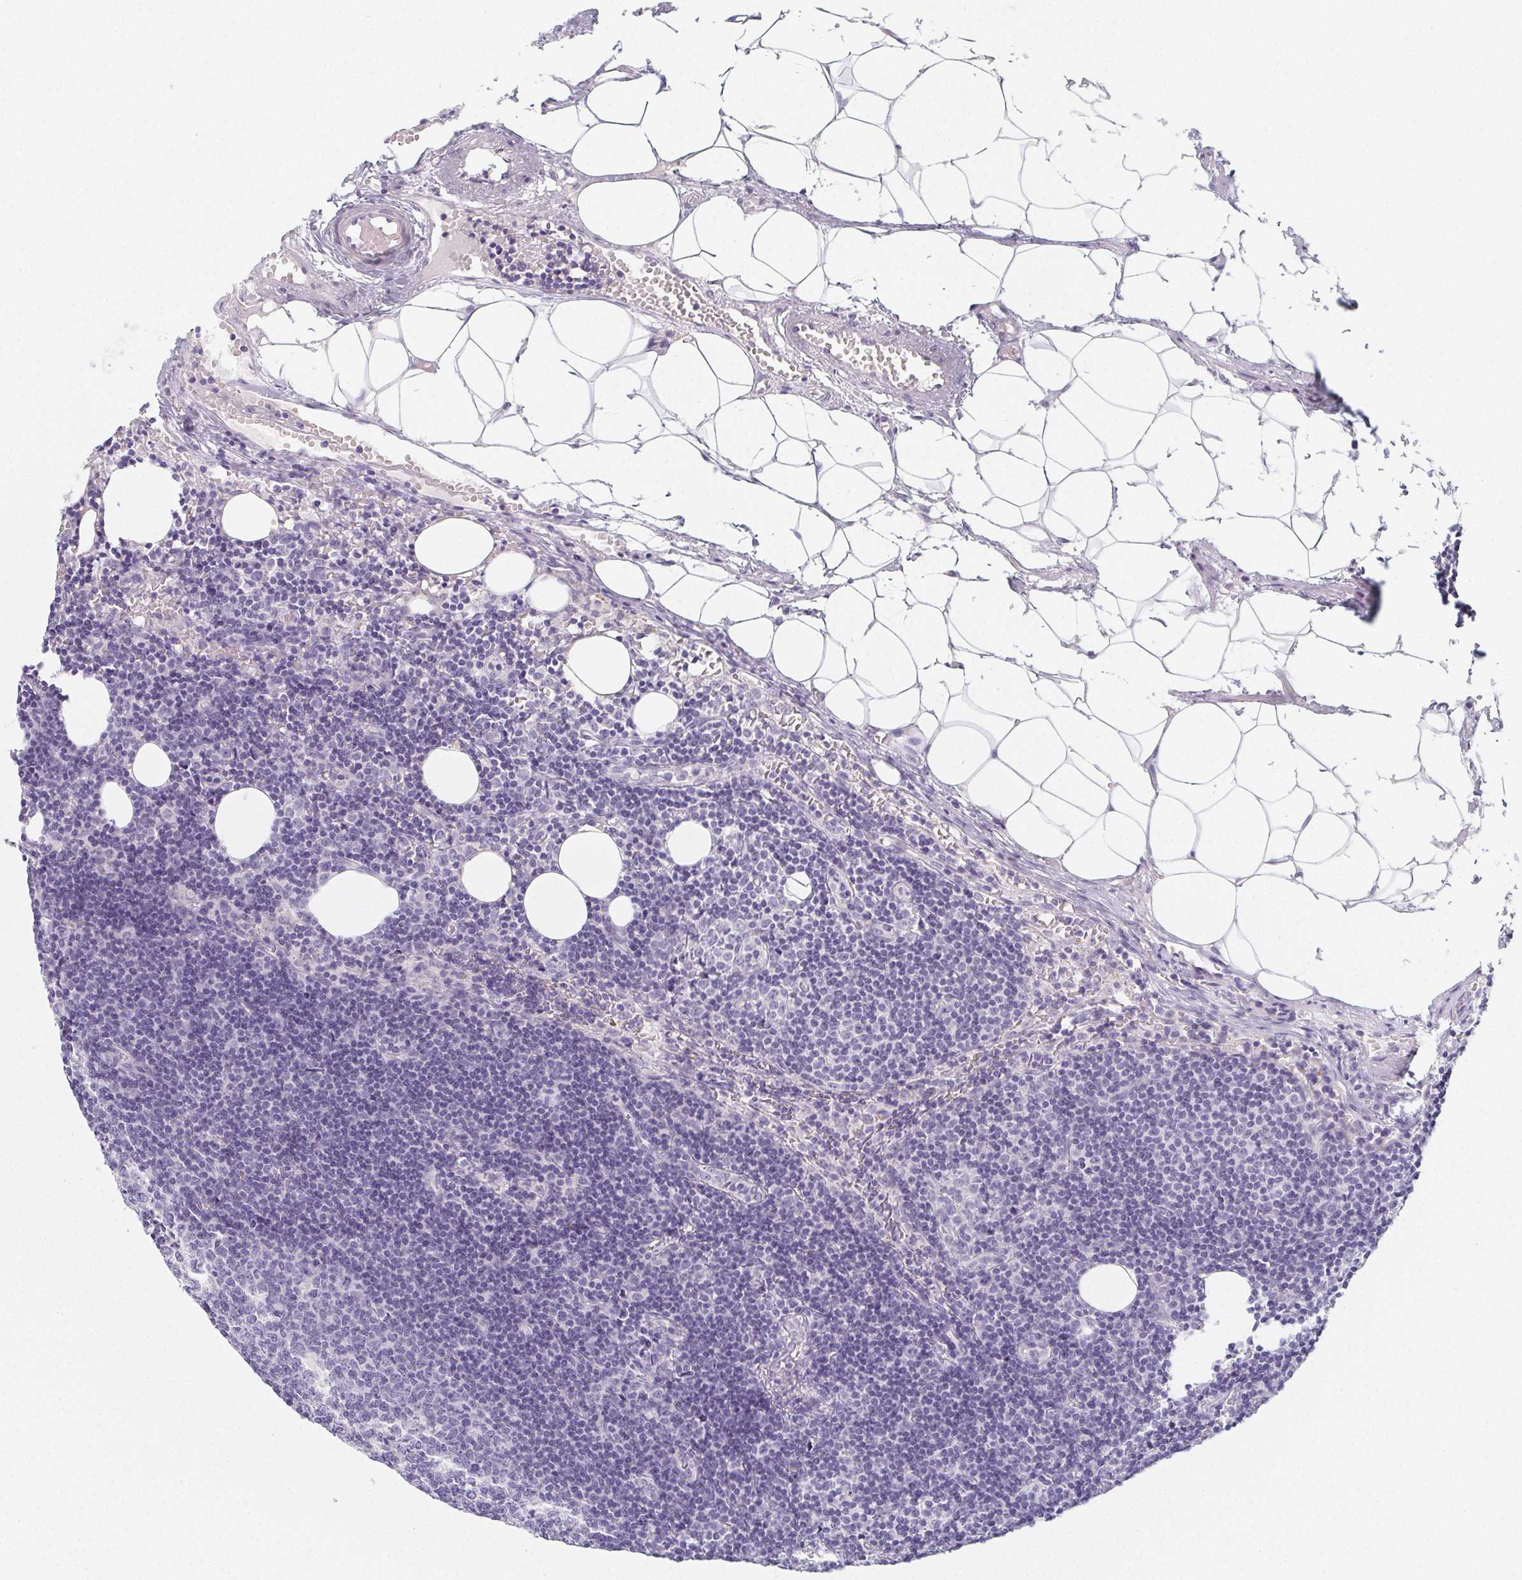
{"staining": {"intensity": "negative", "quantity": "none", "location": "none"}, "tissue": "lymph node", "cell_type": "Germinal center cells", "image_type": "normal", "snomed": [{"axis": "morphology", "description": "Normal tissue, NOS"}, {"axis": "topography", "description": "Lymph node"}], "caption": "Photomicrograph shows no significant protein expression in germinal center cells of normal lymph node. (DAB (3,3'-diaminobenzidine) immunohistochemistry with hematoxylin counter stain).", "gene": "GLIPR1L1", "patient": {"sex": "female", "age": 41}}